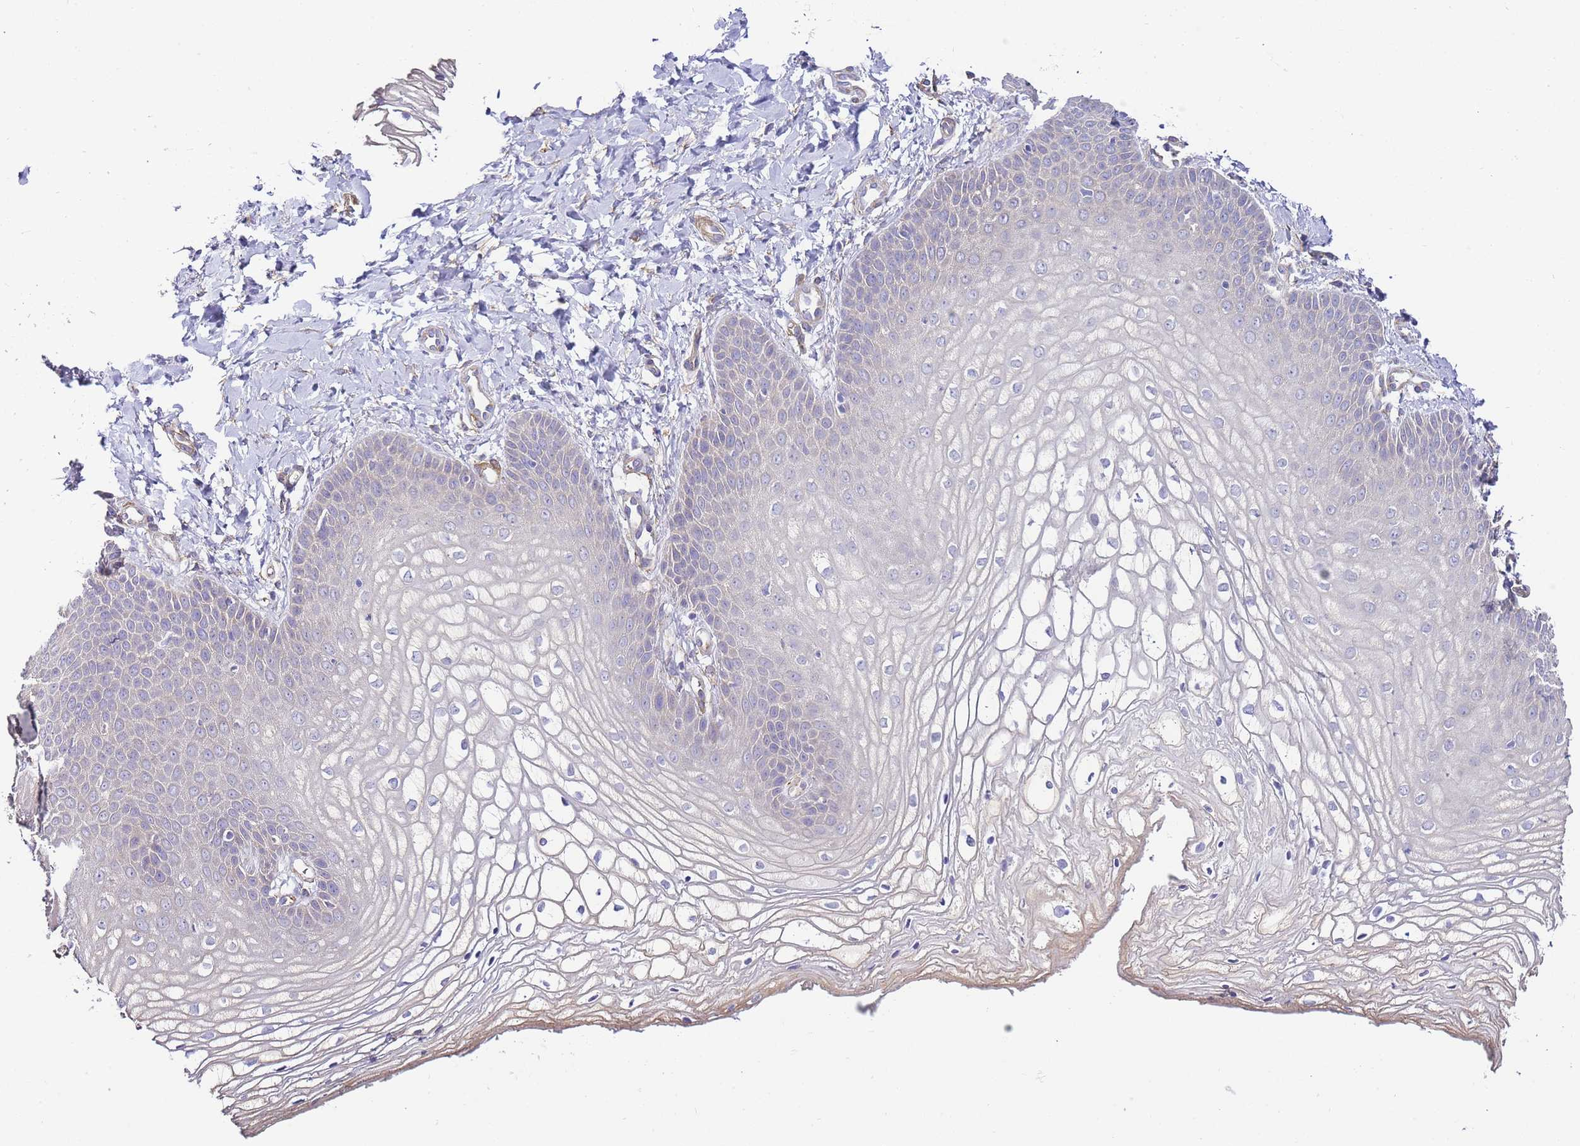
{"staining": {"intensity": "negative", "quantity": "none", "location": "none"}, "tissue": "vagina", "cell_type": "Squamous epithelial cells", "image_type": "normal", "snomed": [{"axis": "morphology", "description": "Normal tissue, NOS"}, {"axis": "topography", "description": "Vagina"}], "caption": "An IHC image of unremarkable vagina is shown. There is no staining in squamous epithelial cells of vagina. The staining is performed using DAB (3,3'-diaminobenzidine) brown chromogen with nuclei counter-stained in using hematoxylin.", "gene": "PDCD7", "patient": {"sex": "female", "age": 68}}